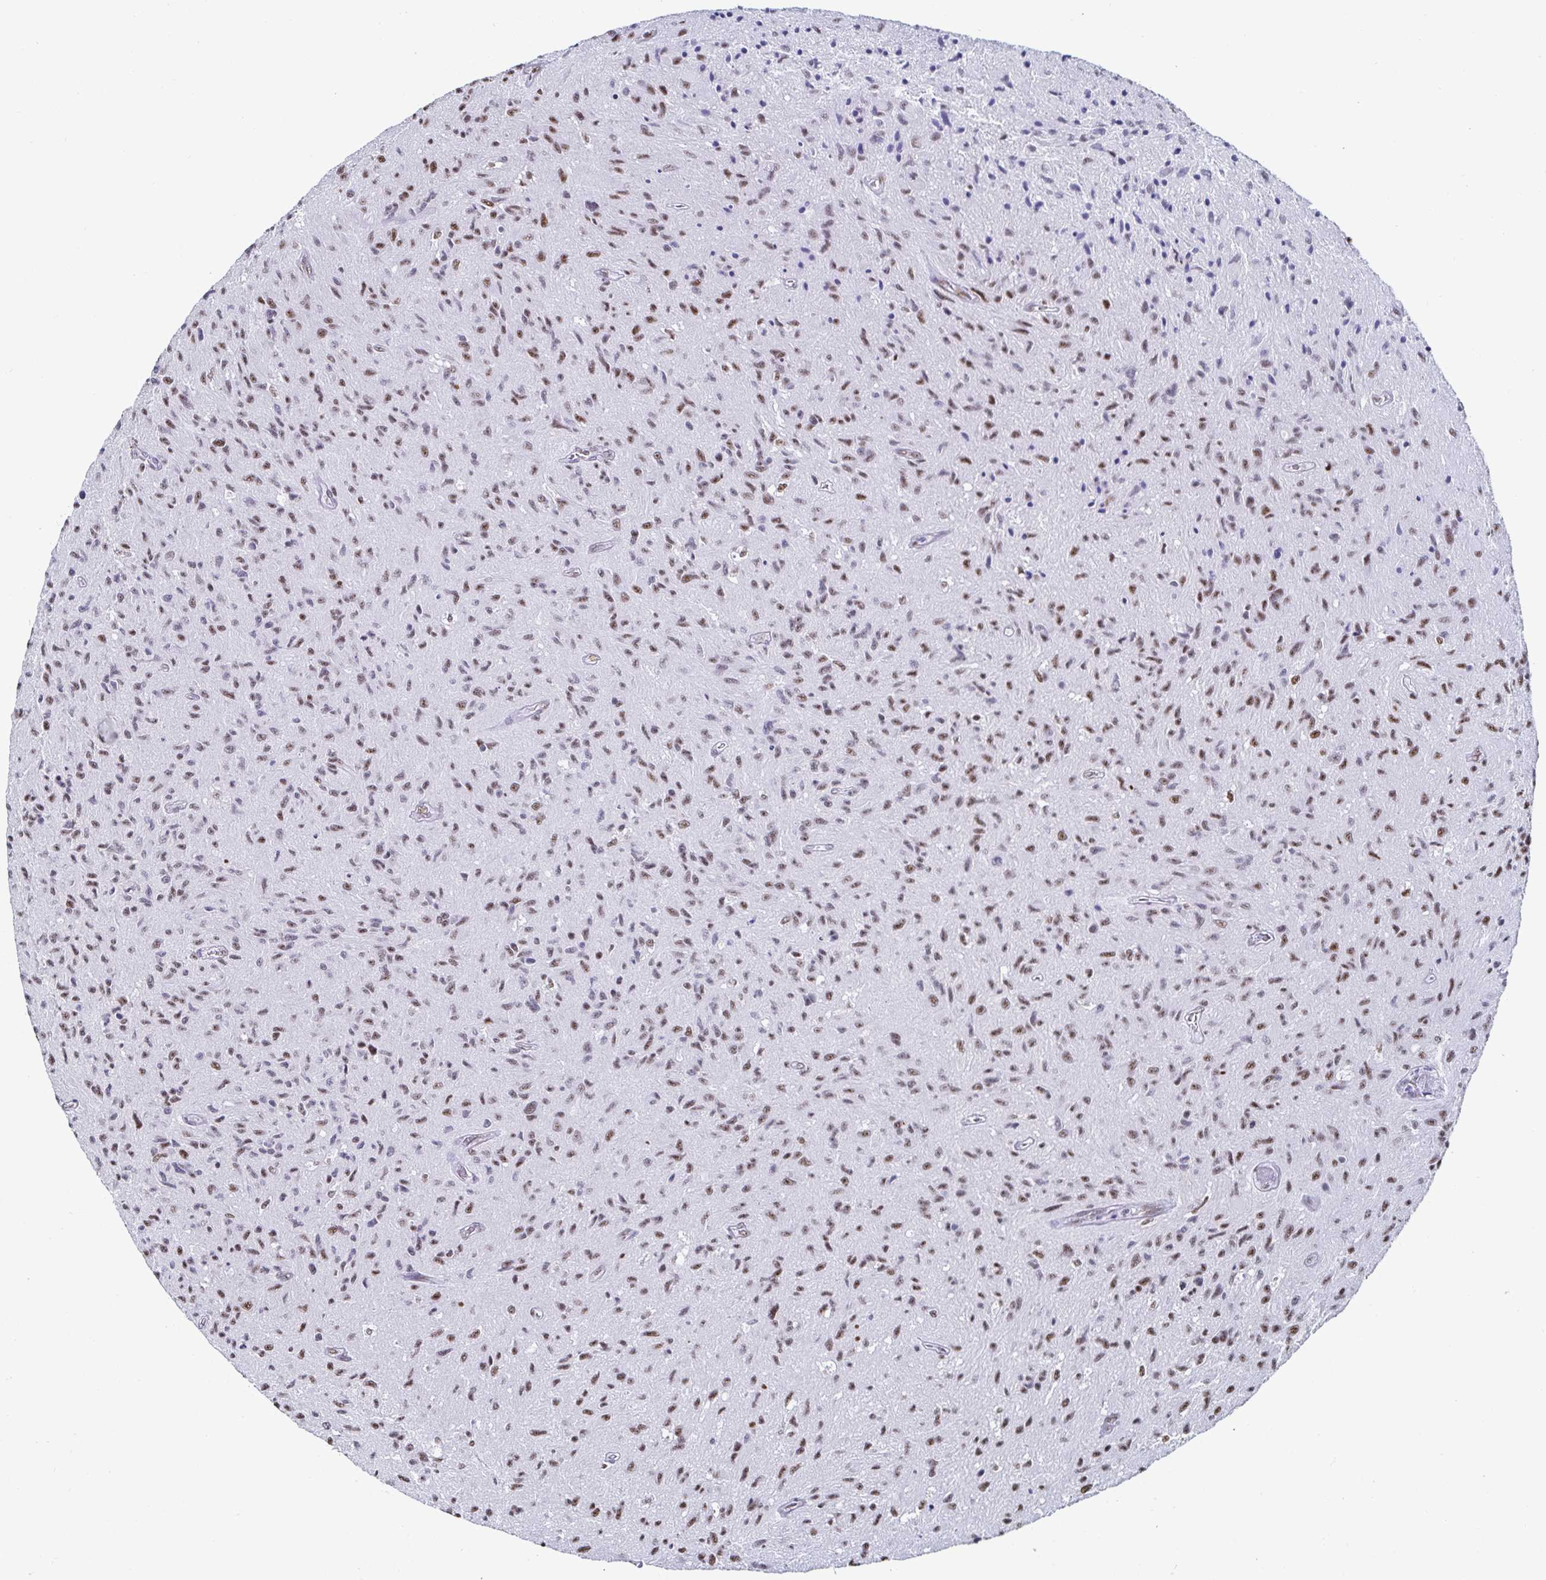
{"staining": {"intensity": "weak", "quantity": "25%-75%", "location": "nuclear"}, "tissue": "glioma", "cell_type": "Tumor cells", "image_type": "cancer", "snomed": [{"axis": "morphology", "description": "Glioma, malignant, High grade"}, {"axis": "topography", "description": "Brain"}], "caption": "Weak nuclear expression for a protein is identified in about 25%-75% of tumor cells of malignant glioma (high-grade) using immunohistochemistry (IHC).", "gene": "DDX39B", "patient": {"sex": "male", "age": 54}}